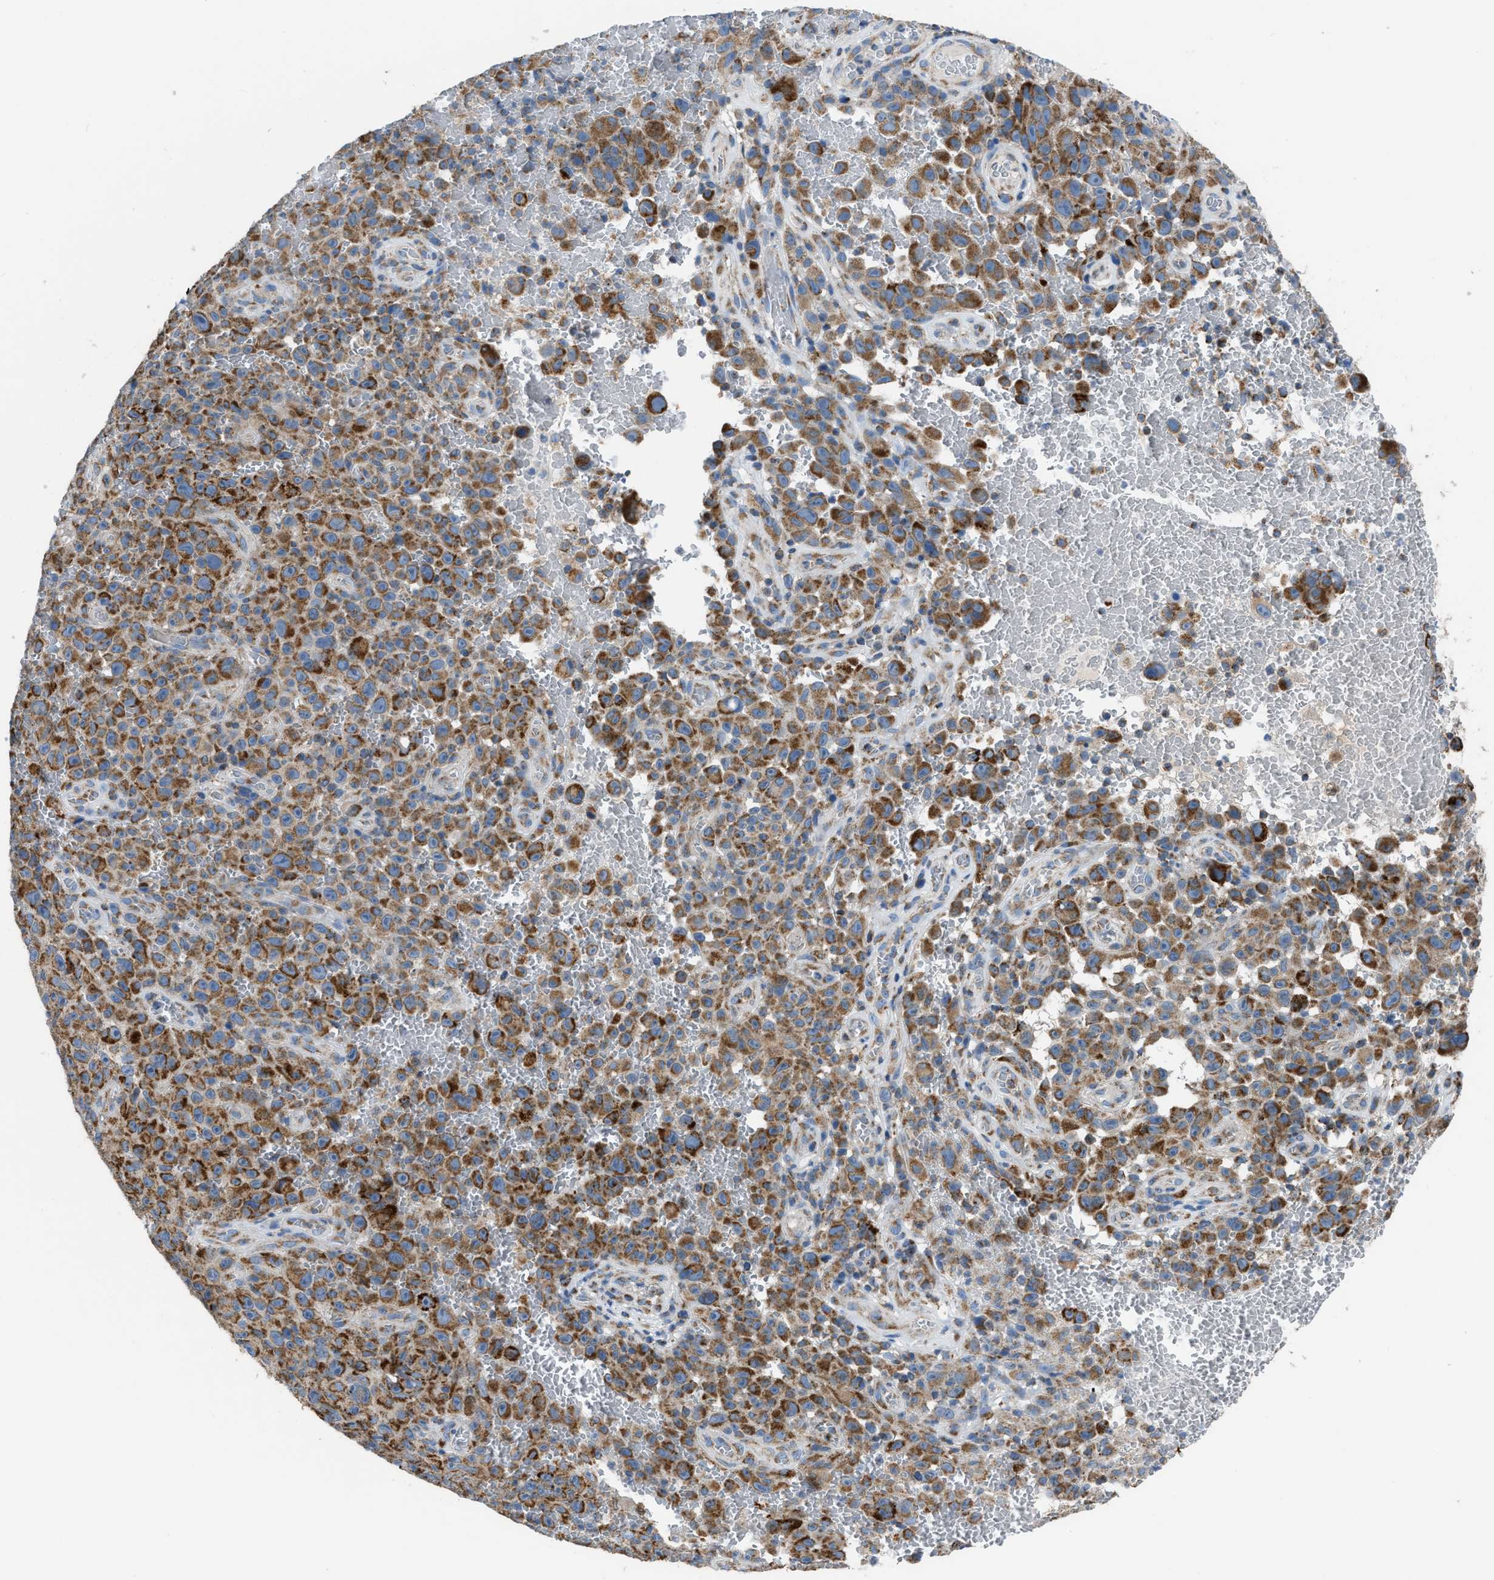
{"staining": {"intensity": "strong", "quantity": ">75%", "location": "cytoplasmic/membranous"}, "tissue": "melanoma", "cell_type": "Tumor cells", "image_type": "cancer", "snomed": [{"axis": "morphology", "description": "Malignant melanoma, NOS"}, {"axis": "topography", "description": "Skin"}], "caption": "Strong cytoplasmic/membranous expression is seen in about >75% of tumor cells in malignant melanoma.", "gene": "ETFB", "patient": {"sex": "female", "age": 82}}